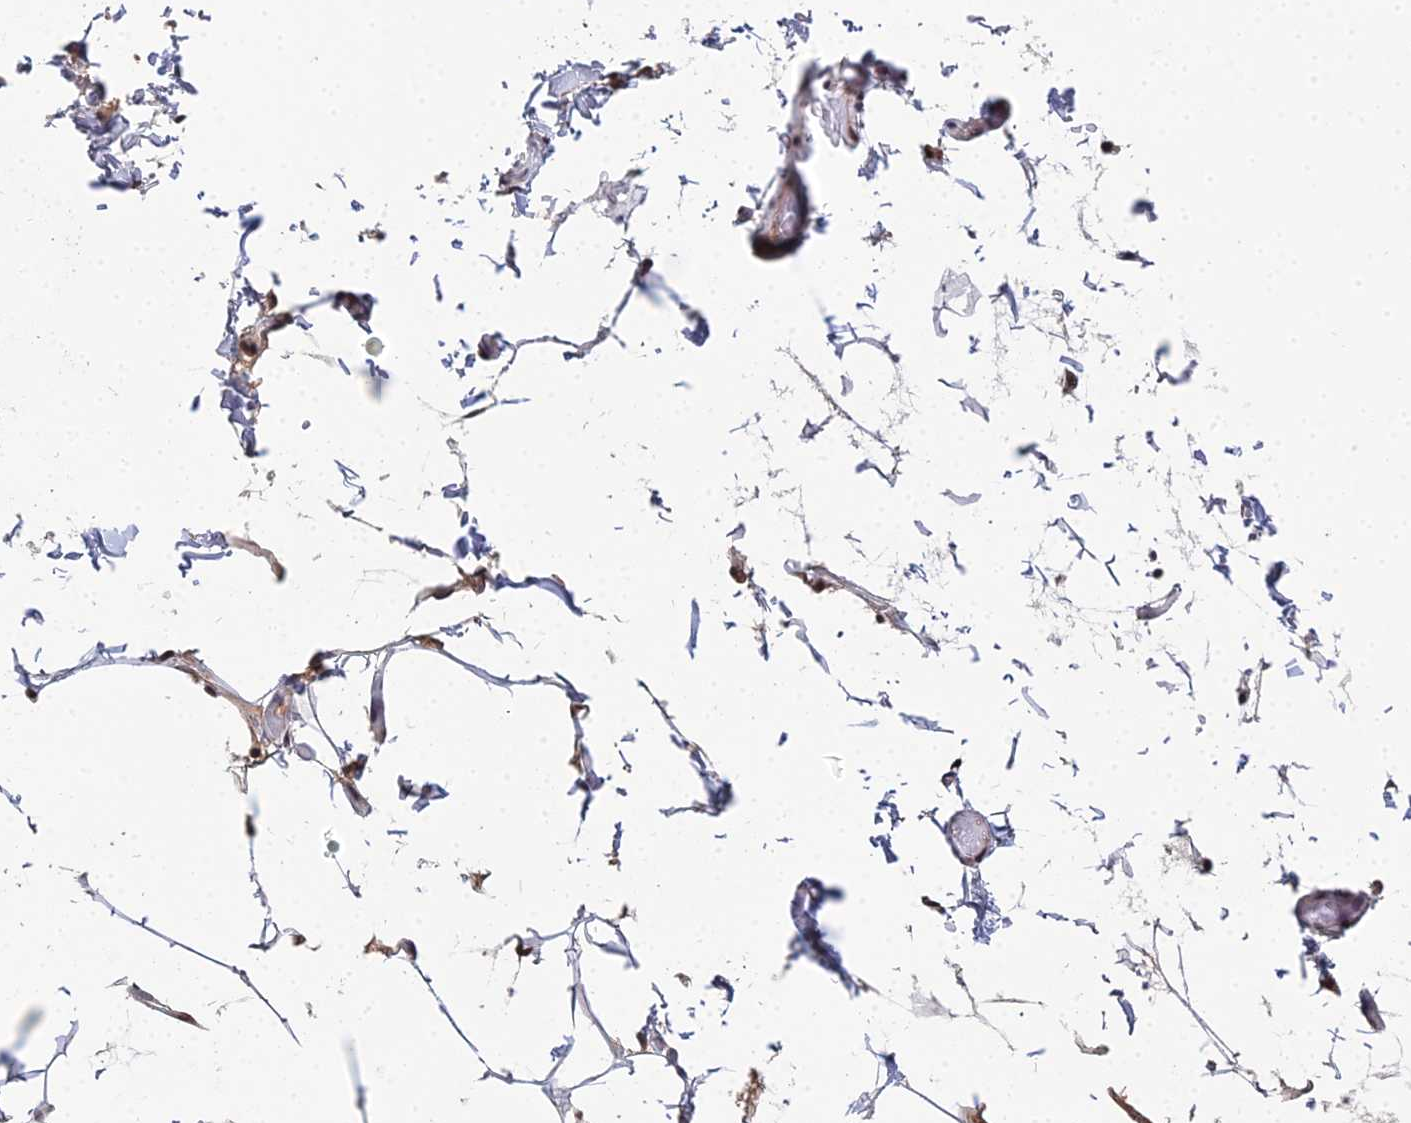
{"staining": {"intensity": "moderate", "quantity": ">75%", "location": "nuclear"}, "tissue": "adipose tissue", "cell_type": "Adipocytes", "image_type": "normal", "snomed": [{"axis": "morphology", "description": "Normal tissue, NOS"}, {"axis": "topography", "description": "Soft tissue"}, {"axis": "topography", "description": "Adipose tissue"}, {"axis": "topography", "description": "Vascular tissue"}, {"axis": "topography", "description": "Peripheral nerve tissue"}], "caption": "The image demonstrates a brown stain indicating the presence of a protein in the nuclear of adipocytes in adipose tissue. The protein of interest is shown in brown color, while the nuclei are stained blue.", "gene": "BIVM", "patient": {"sex": "male", "age": 46}}